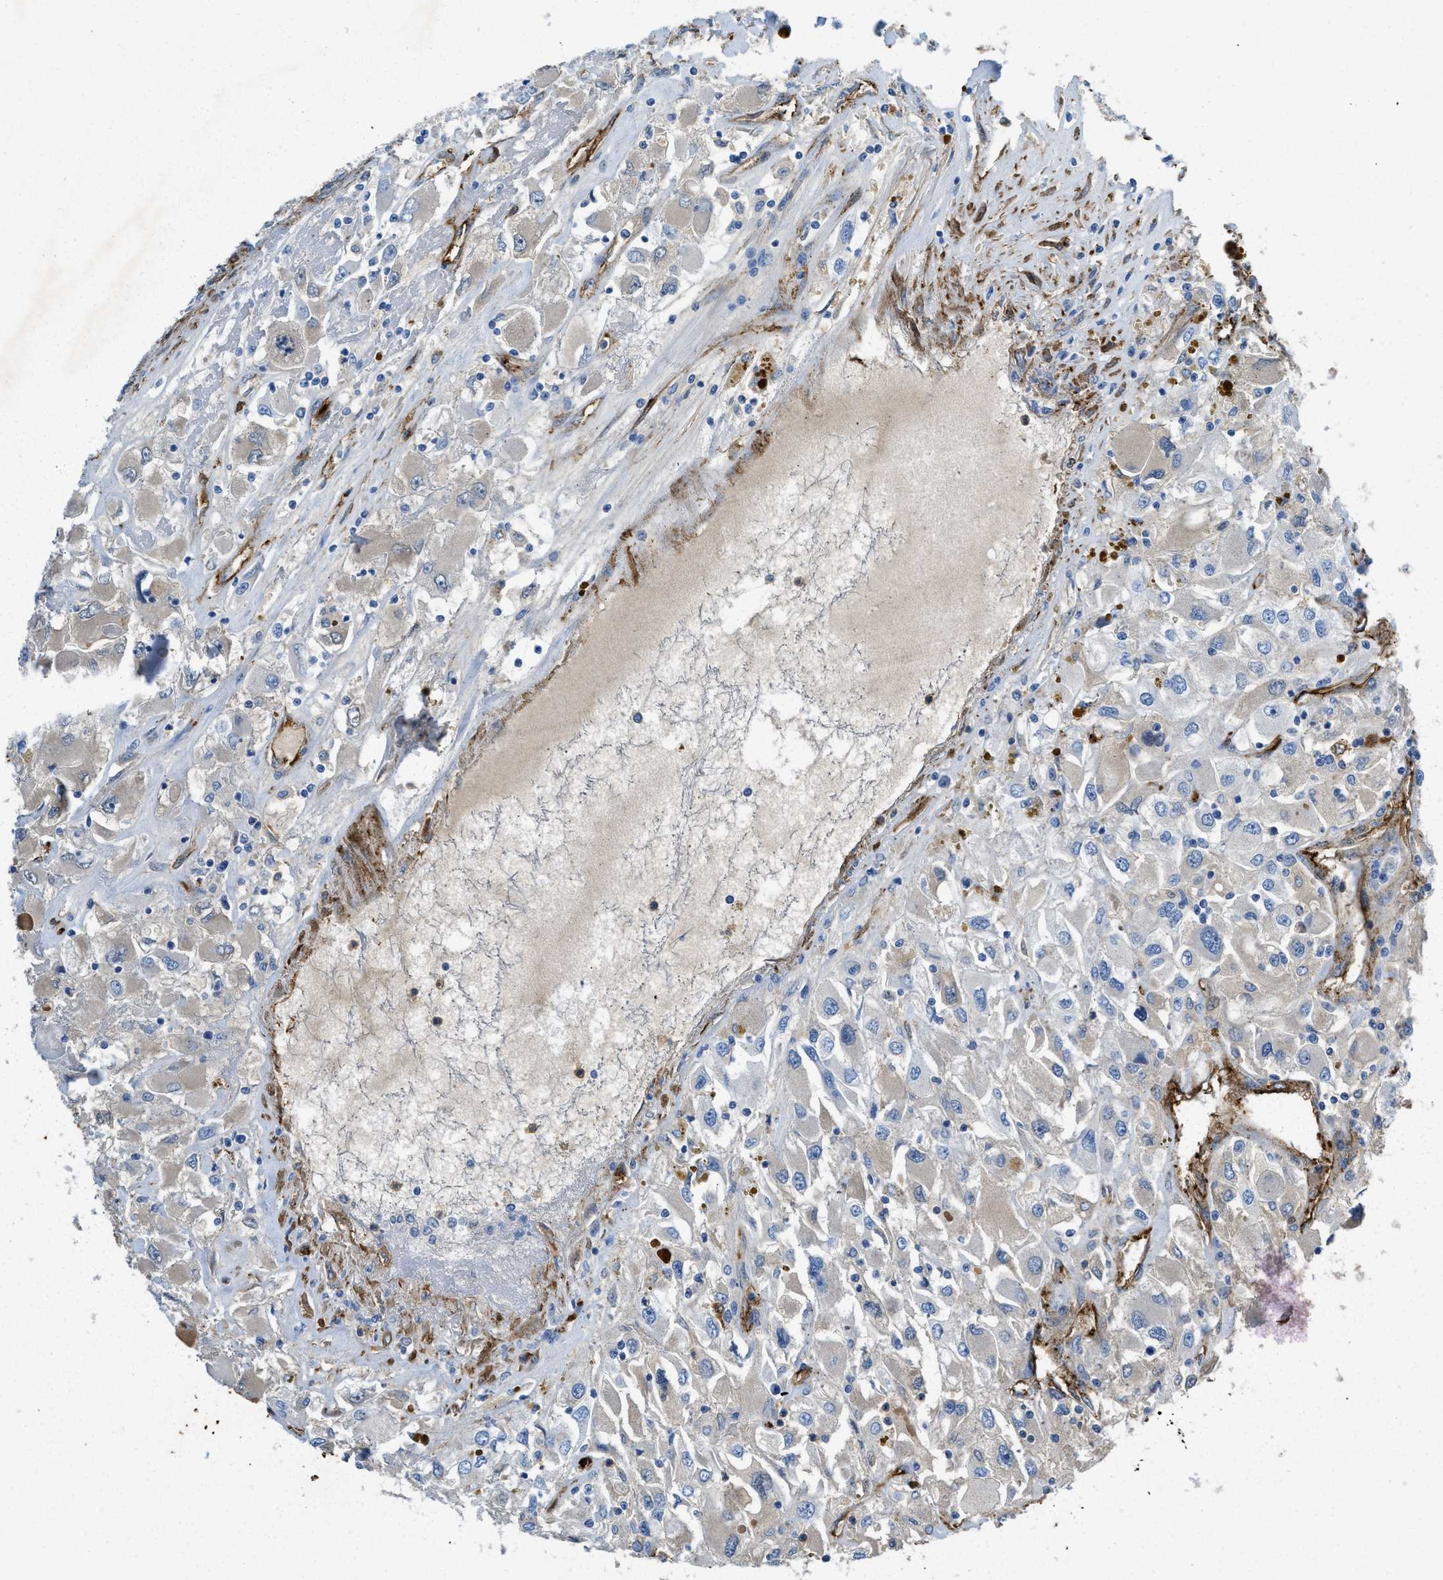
{"staining": {"intensity": "negative", "quantity": "none", "location": "none"}, "tissue": "renal cancer", "cell_type": "Tumor cells", "image_type": "cancer", "snomed": [{"axis": "morphology", "description": "Adenocarcinoma, NOS"}, {"axis": "topography", "description": "Kidney"}], "caption": "Tumor cells are negative for protein expression in human renal adenocarcinoma.", "gene": "SPEG", "patient": {"sex": "female", "age": 52}}